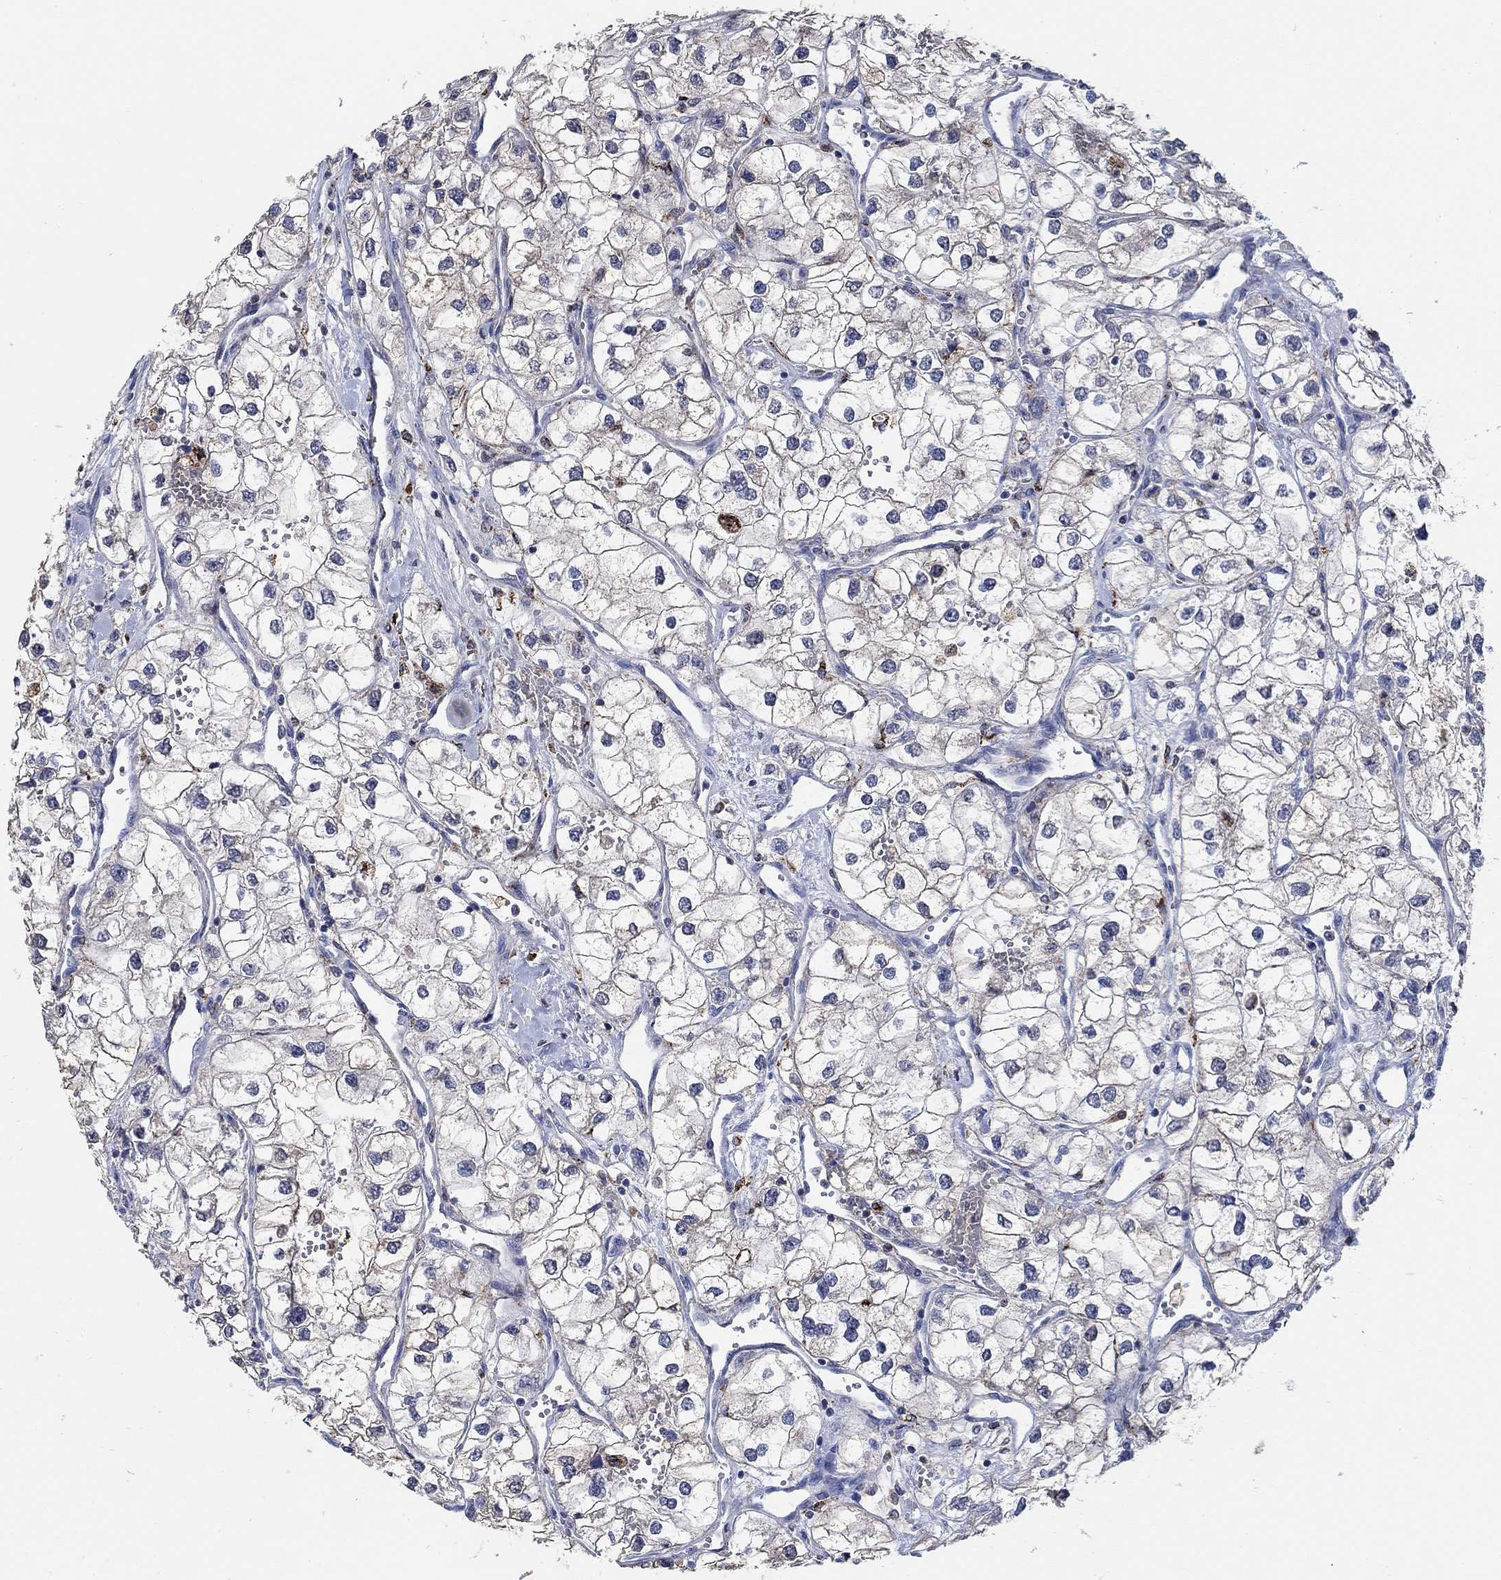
{"staining": {"intensity": "negative", "quantity": "none", "location": "none"}, "tissue": "renal cancer", "cell_type": "Tumor cells", "image_type": "cancer", "snomed": [{"axis": "morphology", "description": "Adenocarcinoma, NOS"}, {"axis": "topography", "description": "Kidney"}], "caption": "Adenocarcinoma (renal) was stained to show a protein in brown. There is no significant expression in tumor cells.", "gene": "MPP1", "patient": {"sex": "male", "age": 59}}